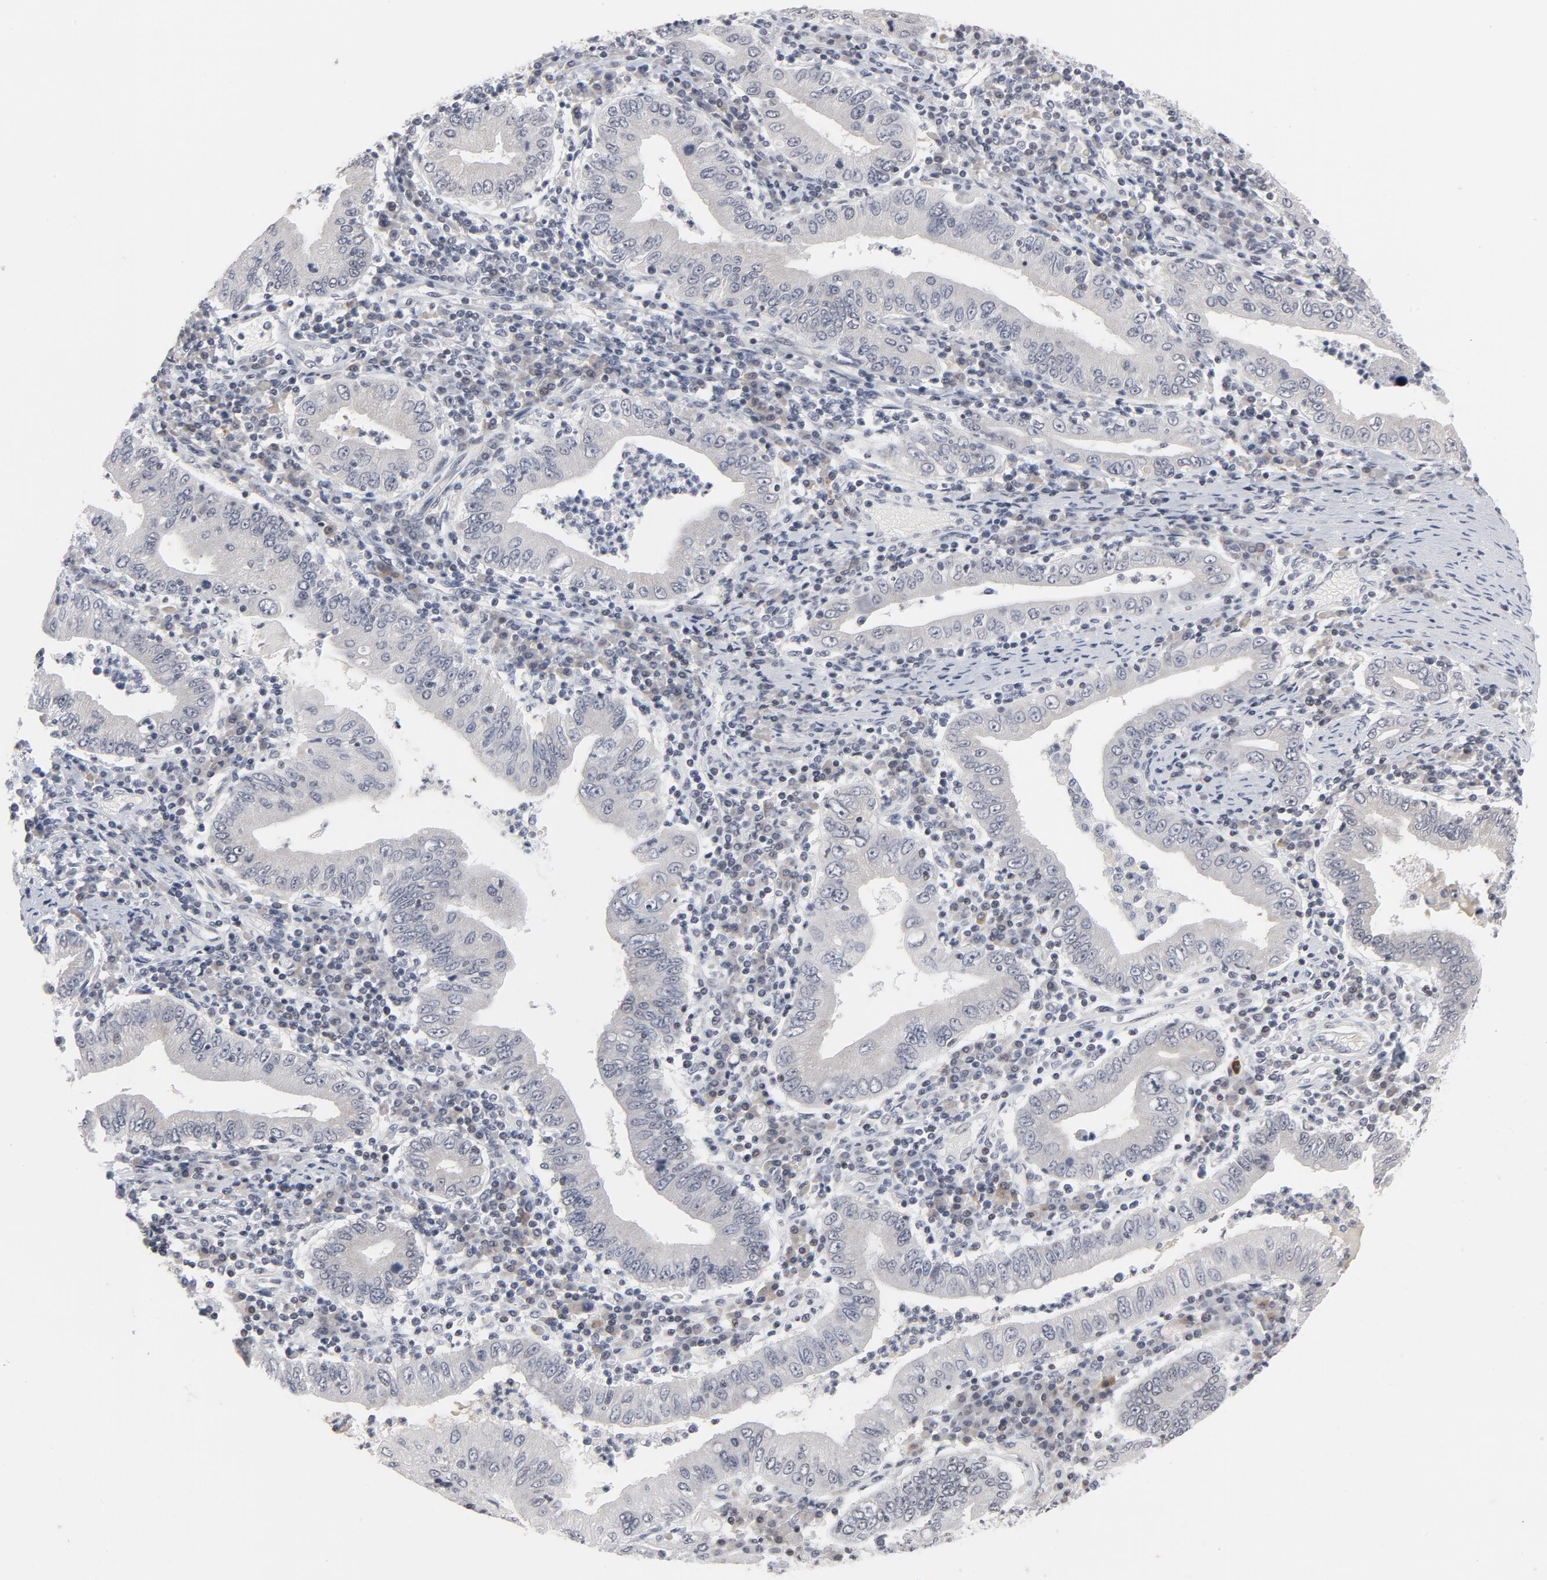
{"staining": {"intensity": "negative", "quantity": "none", "location": "none"}, "tissue": "stomach cancer", "cell_type": "Tumor cells", "image_type": "cancer", "snomed": [{"axis": "morphology", "description": "Normal tissue, NOS"}, {"axis": "morphology", "description": "Adenocarcinoma, NOS"}, {"axis": "topography", "description": "Esophagus"}, {"axis": "topography", "description": "Stomach, upper"}, {"axis": "topography", "description": "Peripheral nerve tissue"}], "caption": "Photomicrograph shows no significant protein staining in tumor cells of stomach adenocarcinoma. (Immunohistochemistry (ihc), brightfield microscopy, high magnification).", "gene": "GABPA", "patient": {"sex": "male", "age": 62}}